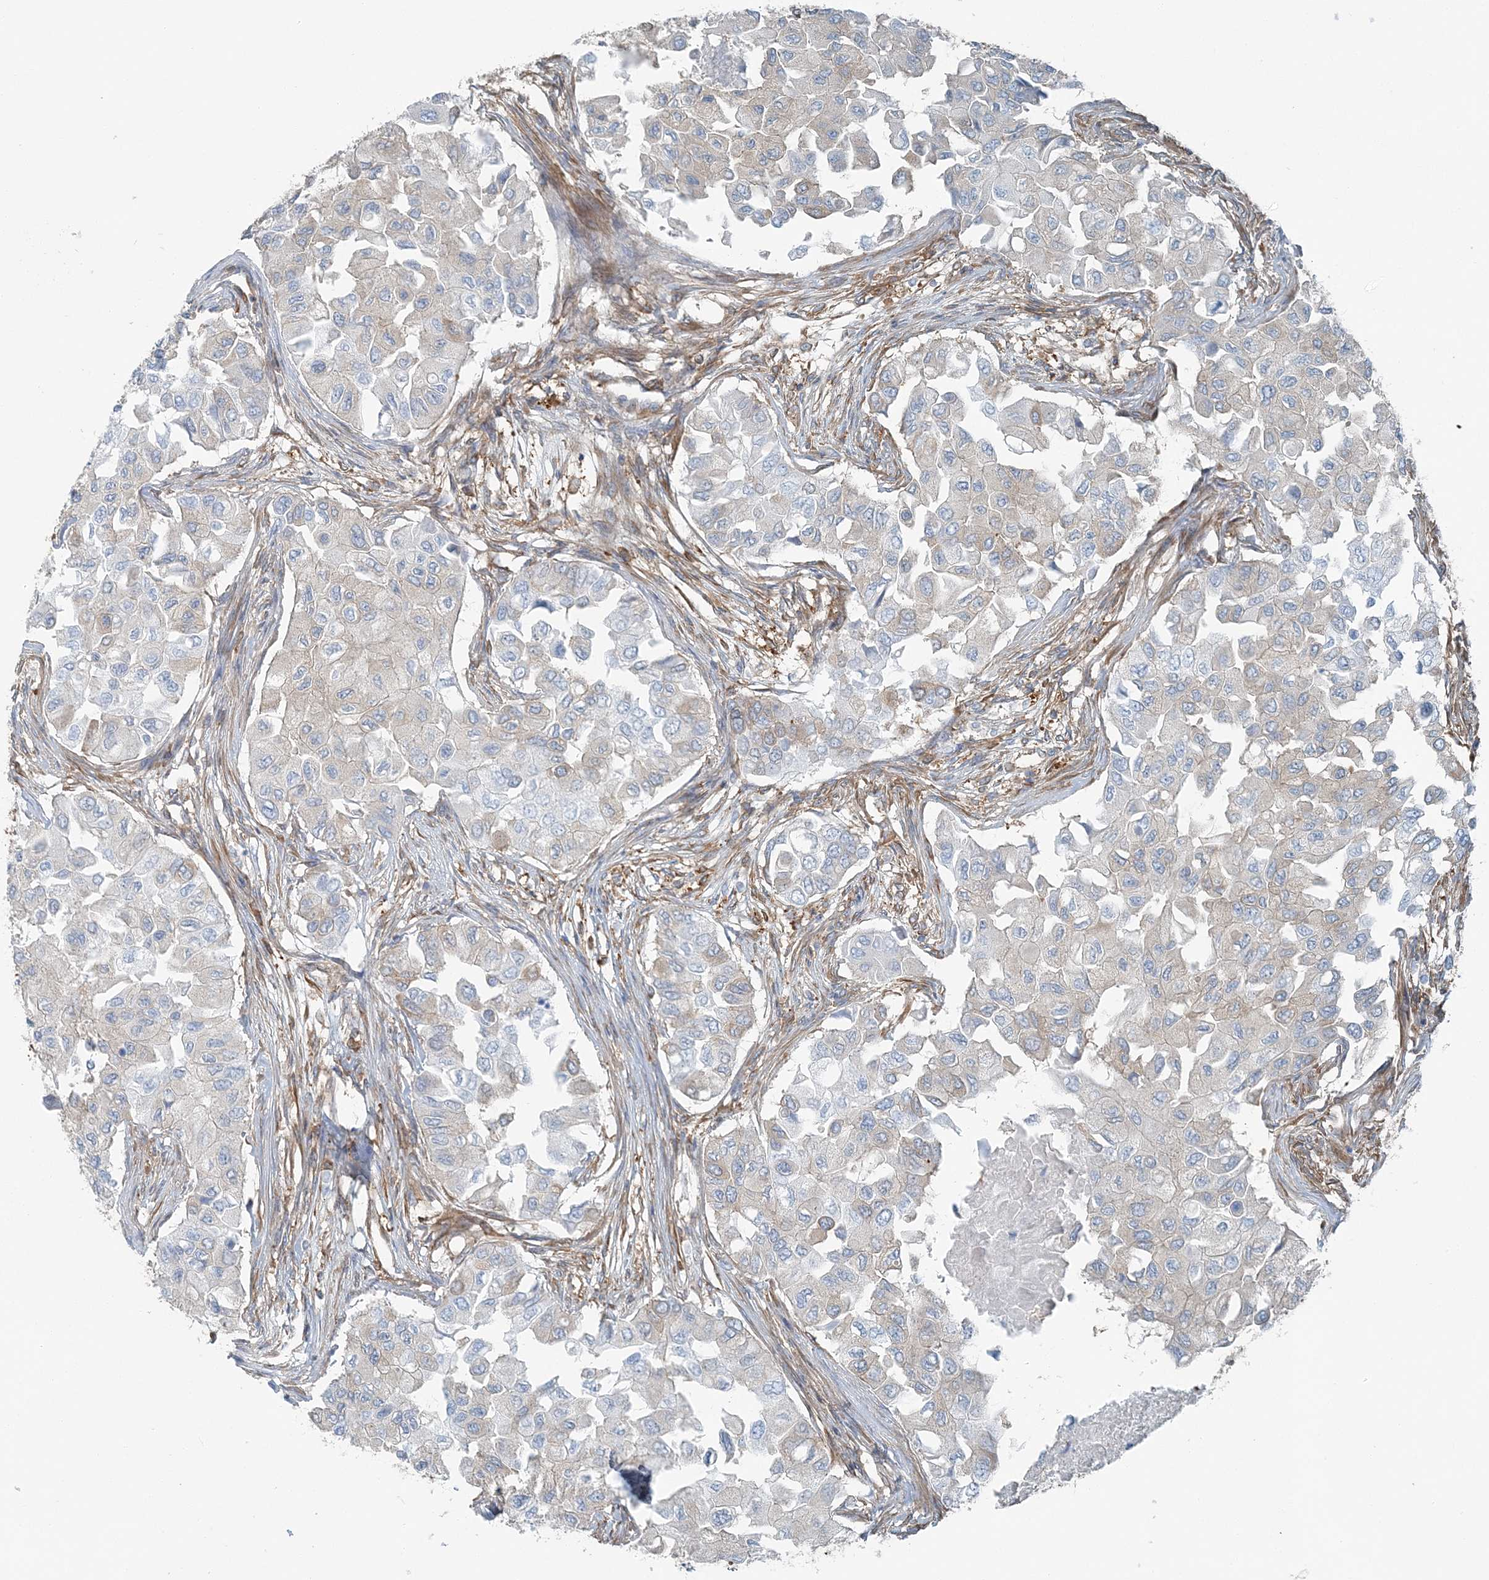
{"staining": {"intensity": "weak", "quantity": "<25%", "location": "cytoplasmic/membranous"}, "tissue": "breast cancer", "cell_type": "Tumor cells", "image_type": "cancer", "snomed": [{"axis": "morphology", "description": "Normal tissue, NOS"}, {"axis": "morphology", "description": "Duct carcinoma"}, {"axis": "topography", "description": "Breast"}], "caption": "The immunohistochemistry (IHC) micrograph has no significant expression in tumor cells of breast cancer tissue.", "gene": "SNX2", "patient": {"sex": "female", "age": 49}}